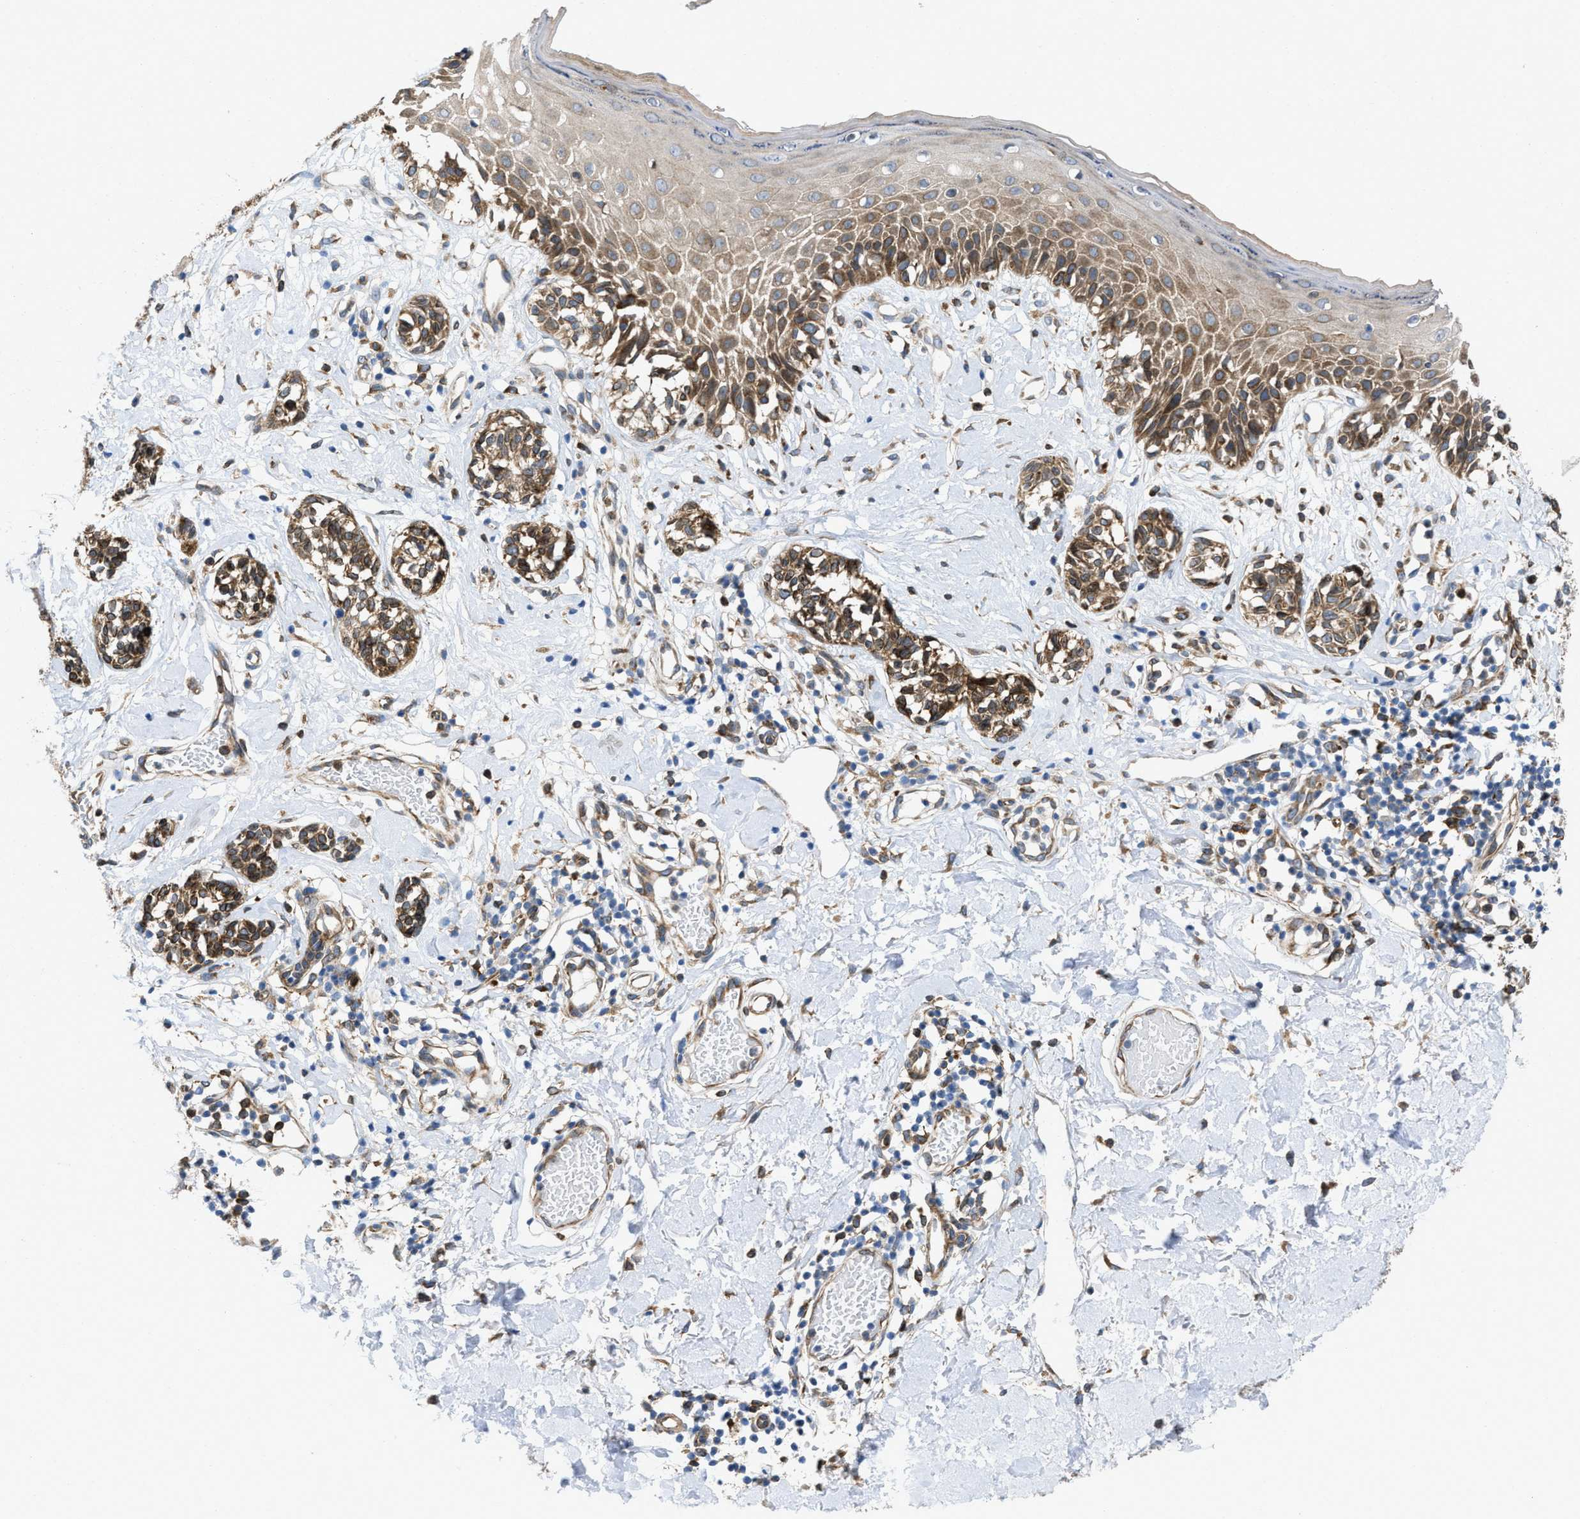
{"staining": {"intensity": "strong", "quantity": ">75%", "location": "cytoplasmic/membranous"}, "tissue": "melanoma", "cell_type": "Tumor cells", "image_type": "cancer", "snomed": [{"axis": "morphology", "description": "Malignant melanoma, NOS"}, {"axis": "topography", "description": "Skin"}], "caption": "Immunohistochemistry (IHC) (DAB) staining of human melanoma displays strong cytoplasmic/membranous protein positivity in about >75% of tumor cells.", "gene": "ERLIN2", "patient": {"sex": "male", "age": 64}}